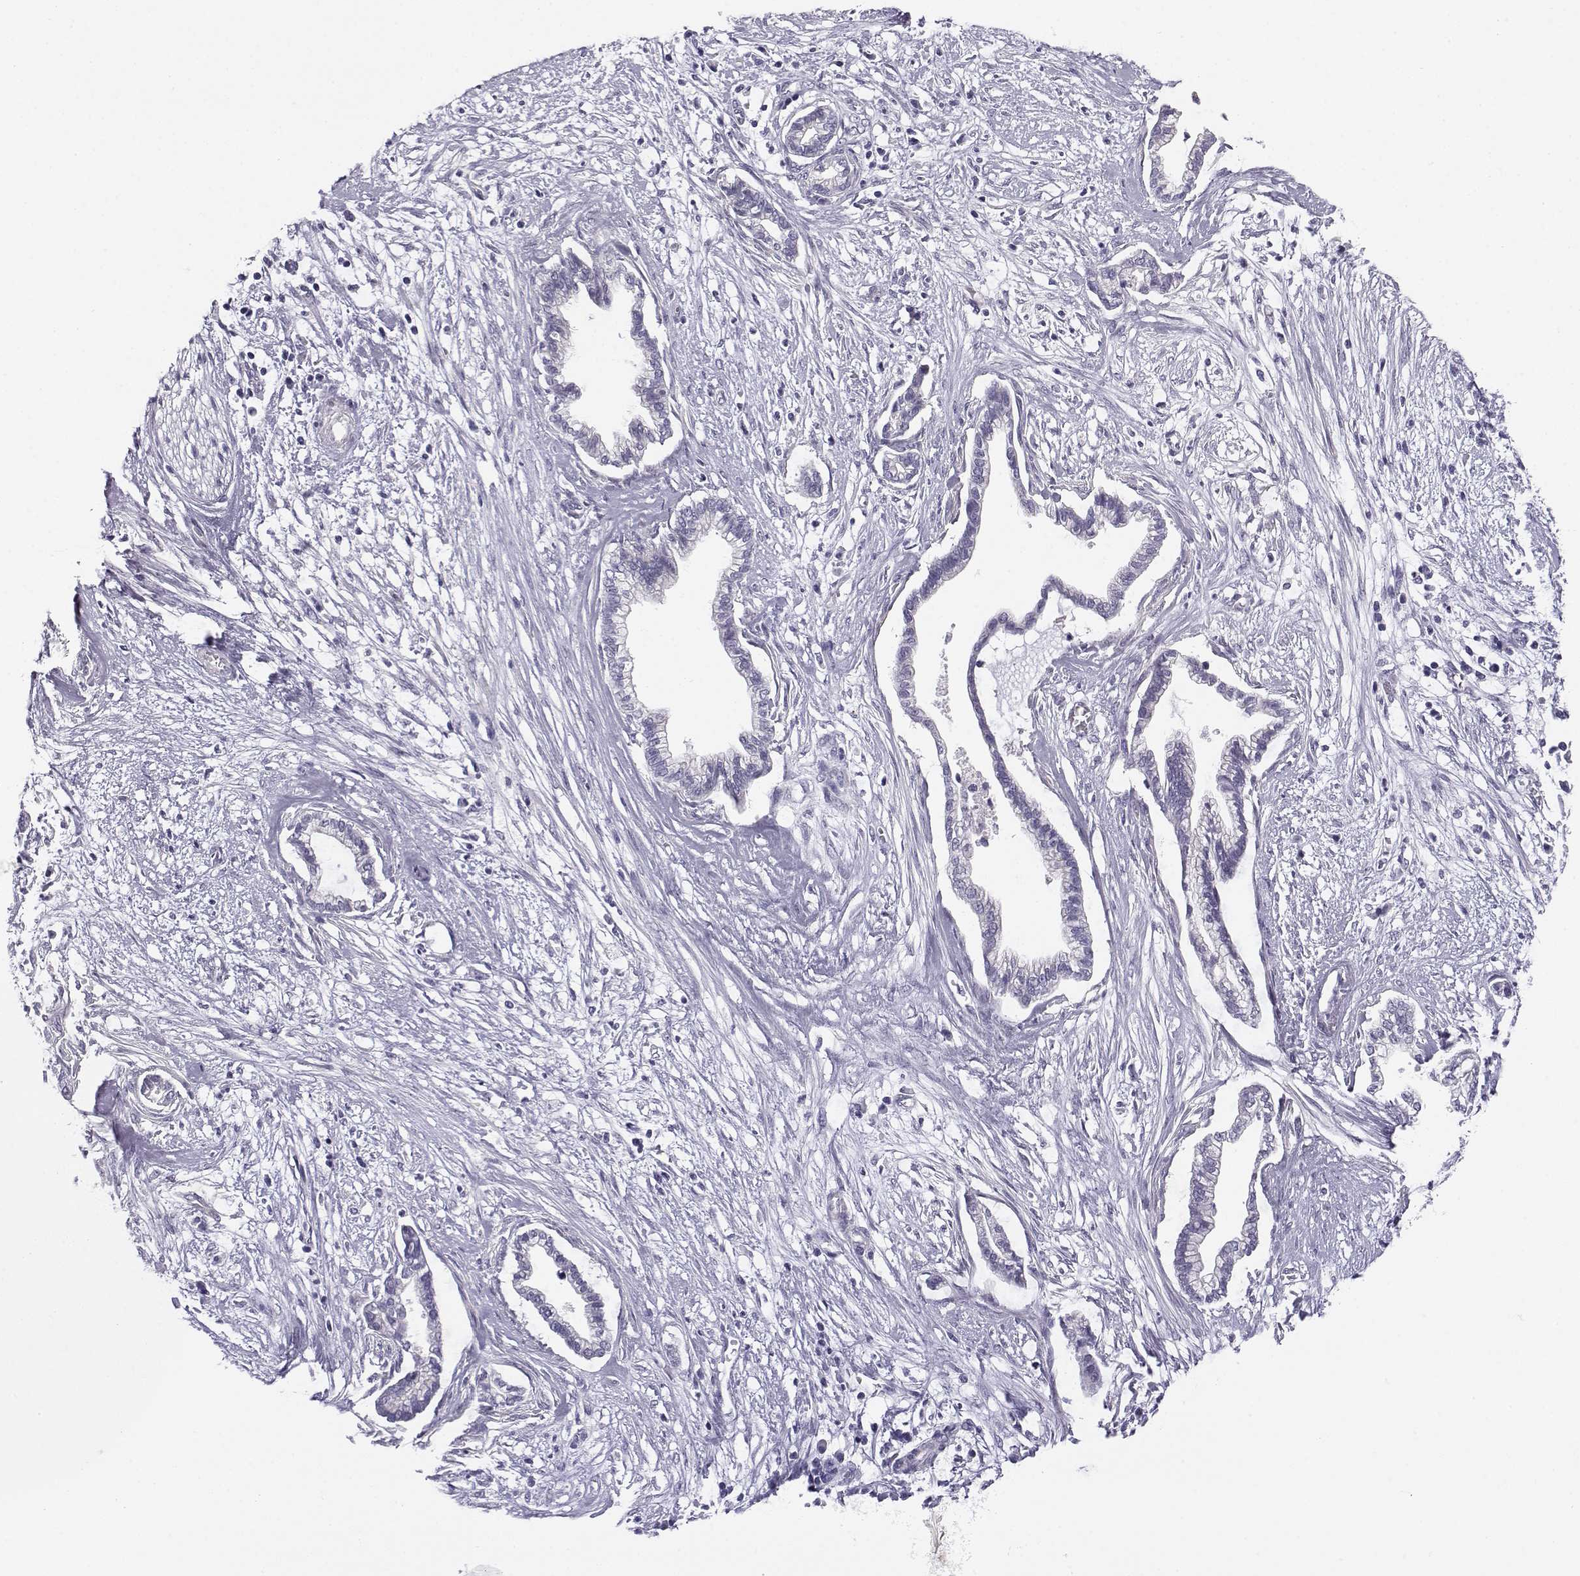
{"staining": {"intensity": "negative", "quantity": "none", "location": "none"}, "tissue": "cervical cancer", "cell_type": "Tumor cells", "image_type": "cancer", "snomed": [{"axis": "morphology", "description": "Adenocarcinoma, NOS"}, {"axis": "topography", "description": "Cervix"}], "caption": "DAB (3,3'-diaminobenzidine) immunohistochemical staining of adenocarcinoma (cervical) exhibits no significant staining in tumor cells.", "gene": "KCNMB4", "patient": {"sex": "female", "age": 62}}